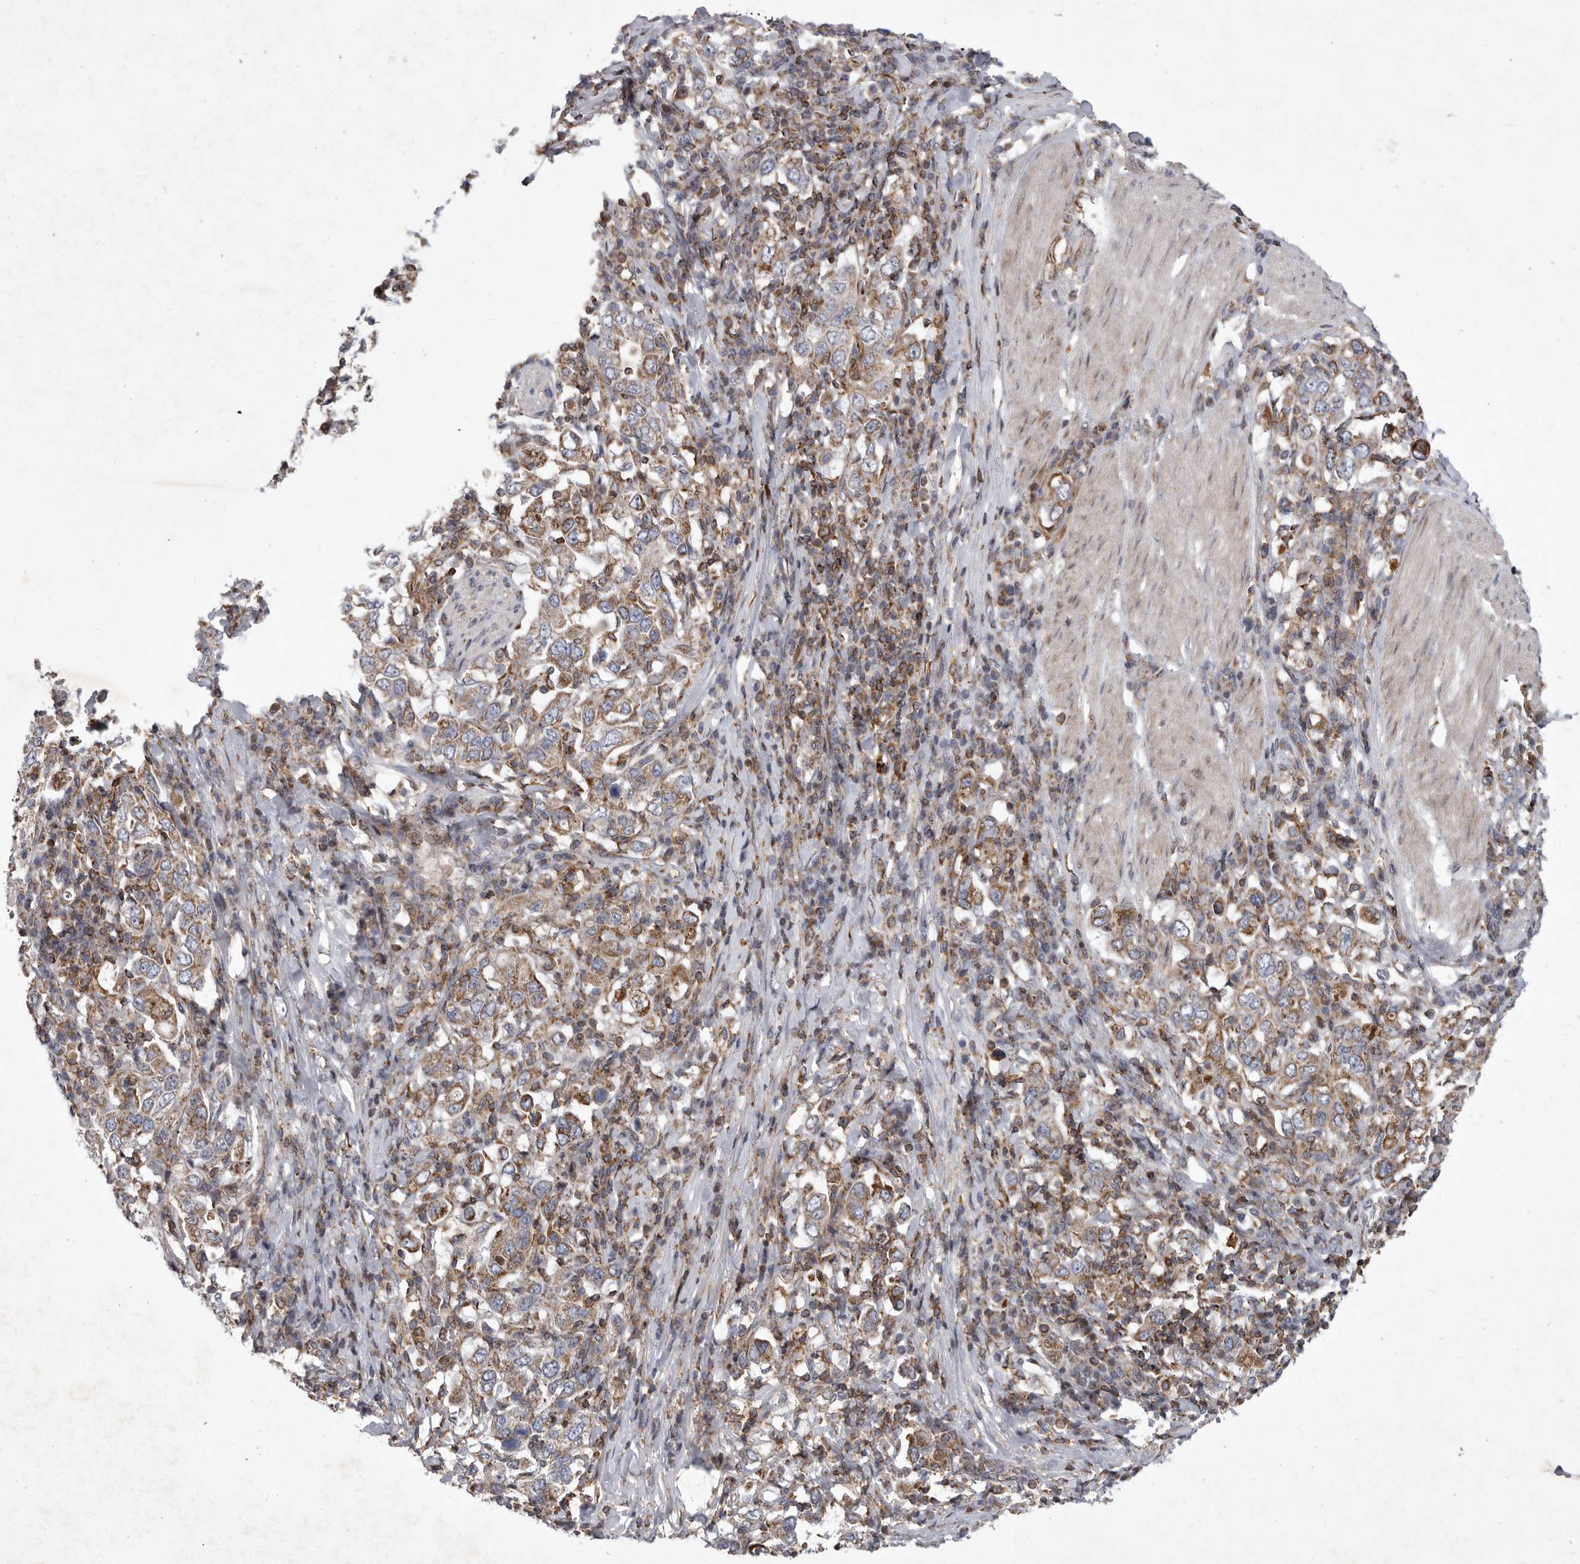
{"staining": {"intensity": "moderate", "quantity": ">75%", "location": "cytoplasmic/membranous"}, "tissue": "stomach cancer", "cell_type": "Tumor cells", "image_type": "cancer", "snomed": [{"axis": "morphology", "description": "Adenocarcinoma, NOS"}, {"axis": "topography", "description": "Stomach, upper"}], "caption": "Immunohistochemical staining of adenocarcinoma (stomach) reveals medium levels of moderate cytoplasmic/membranous protein positivity in approximately >75% of tumor cells.", "gene": "MPZL1", "patient": {"sex": "male", "age": 62}}